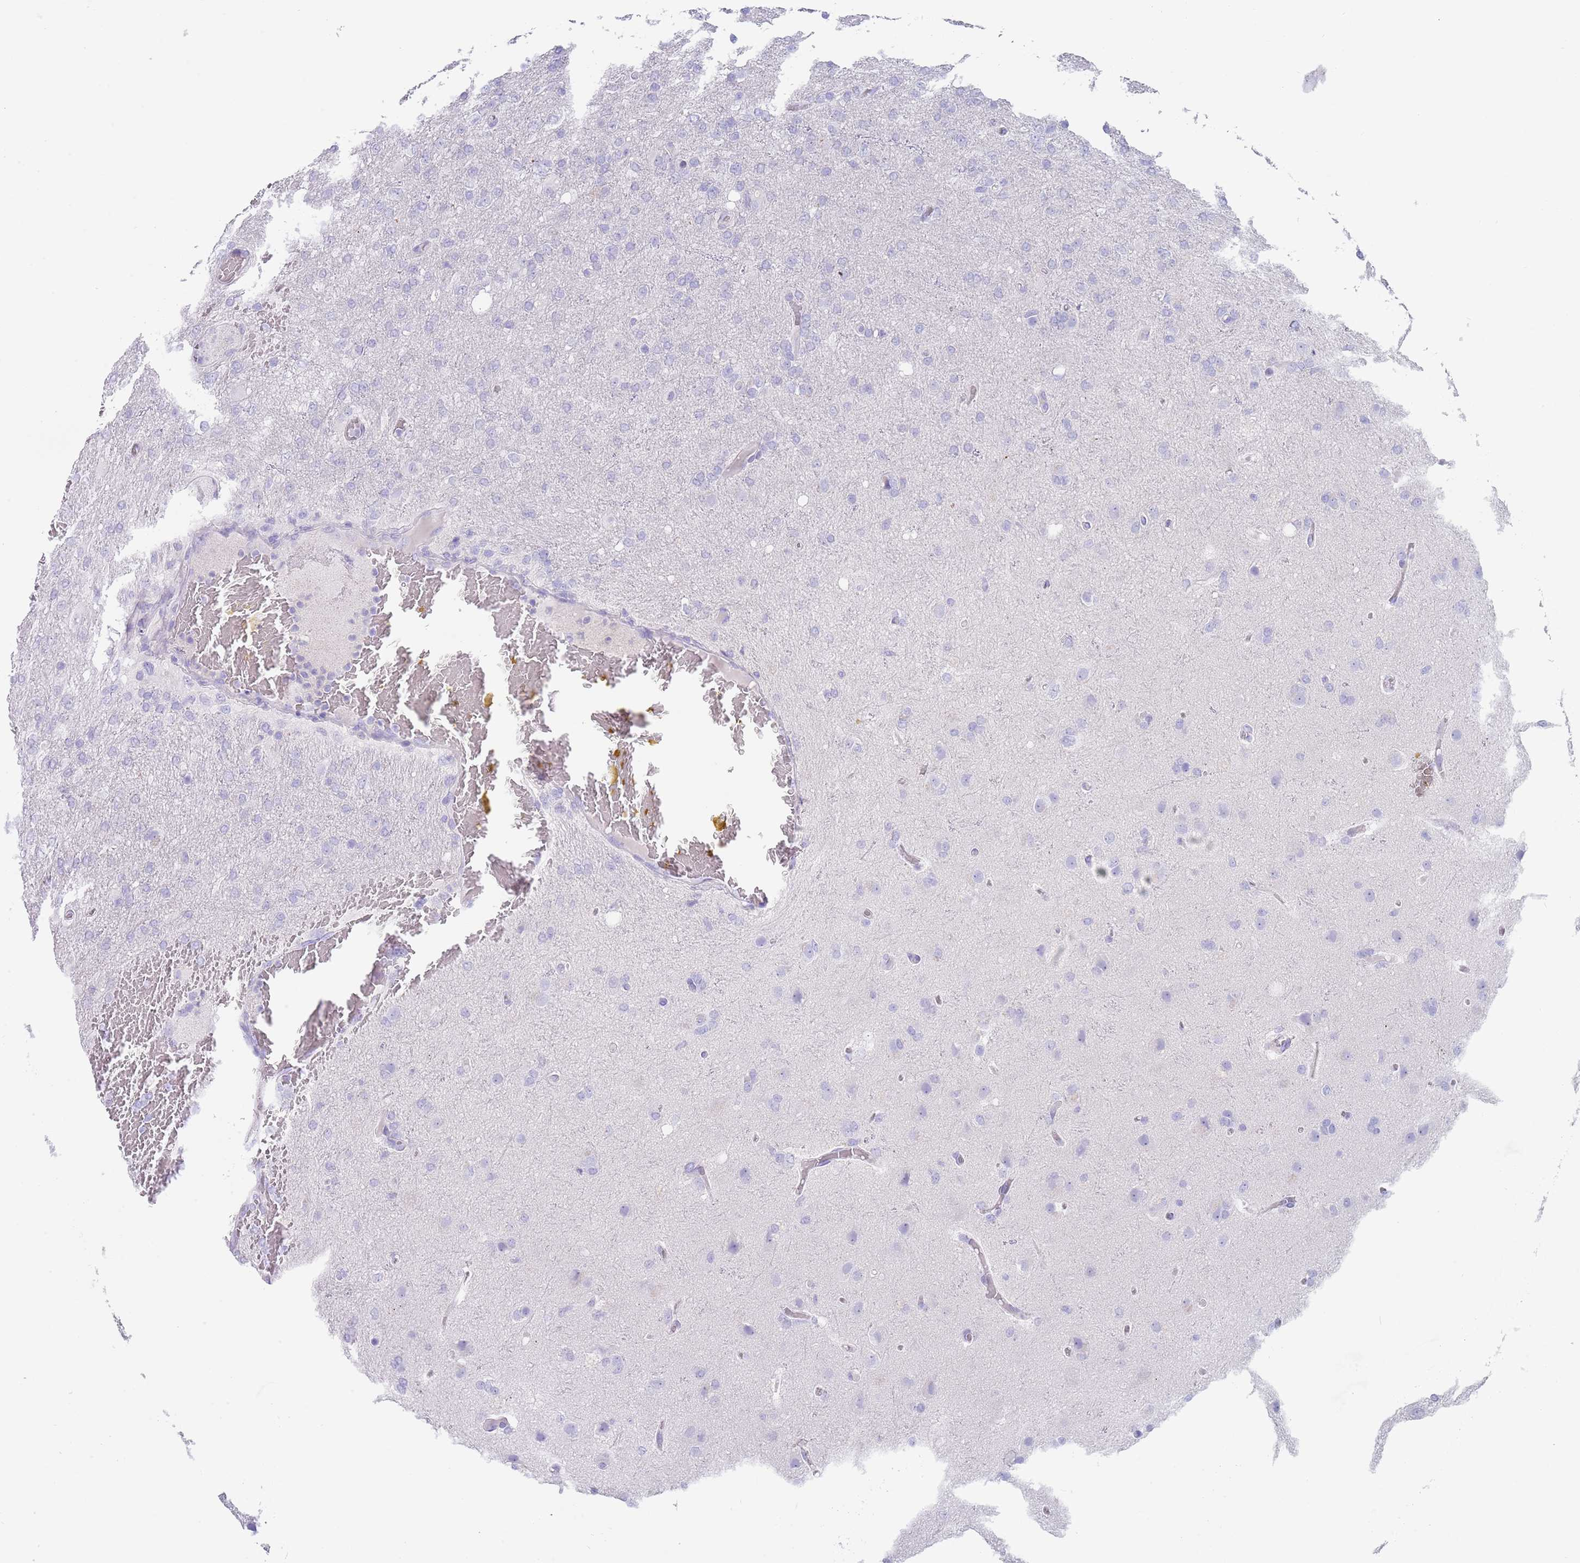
{"staining": {"intensity": "negative", "quantity": "none", "location": "none"}, "tissue": "glioma", "cell_type": "Tumor cells", "image_type": "cancer", "snomed": [{"axis": "morphology", "description": "Glioma, malignant, High grade"}, {"axis": "topography", "description": "Brain"}], "caption": "IHC of glioma displays no positivity in tumor cells.", "gene": "CPXM2", "patient": {"sex": "female", "age": 74}}